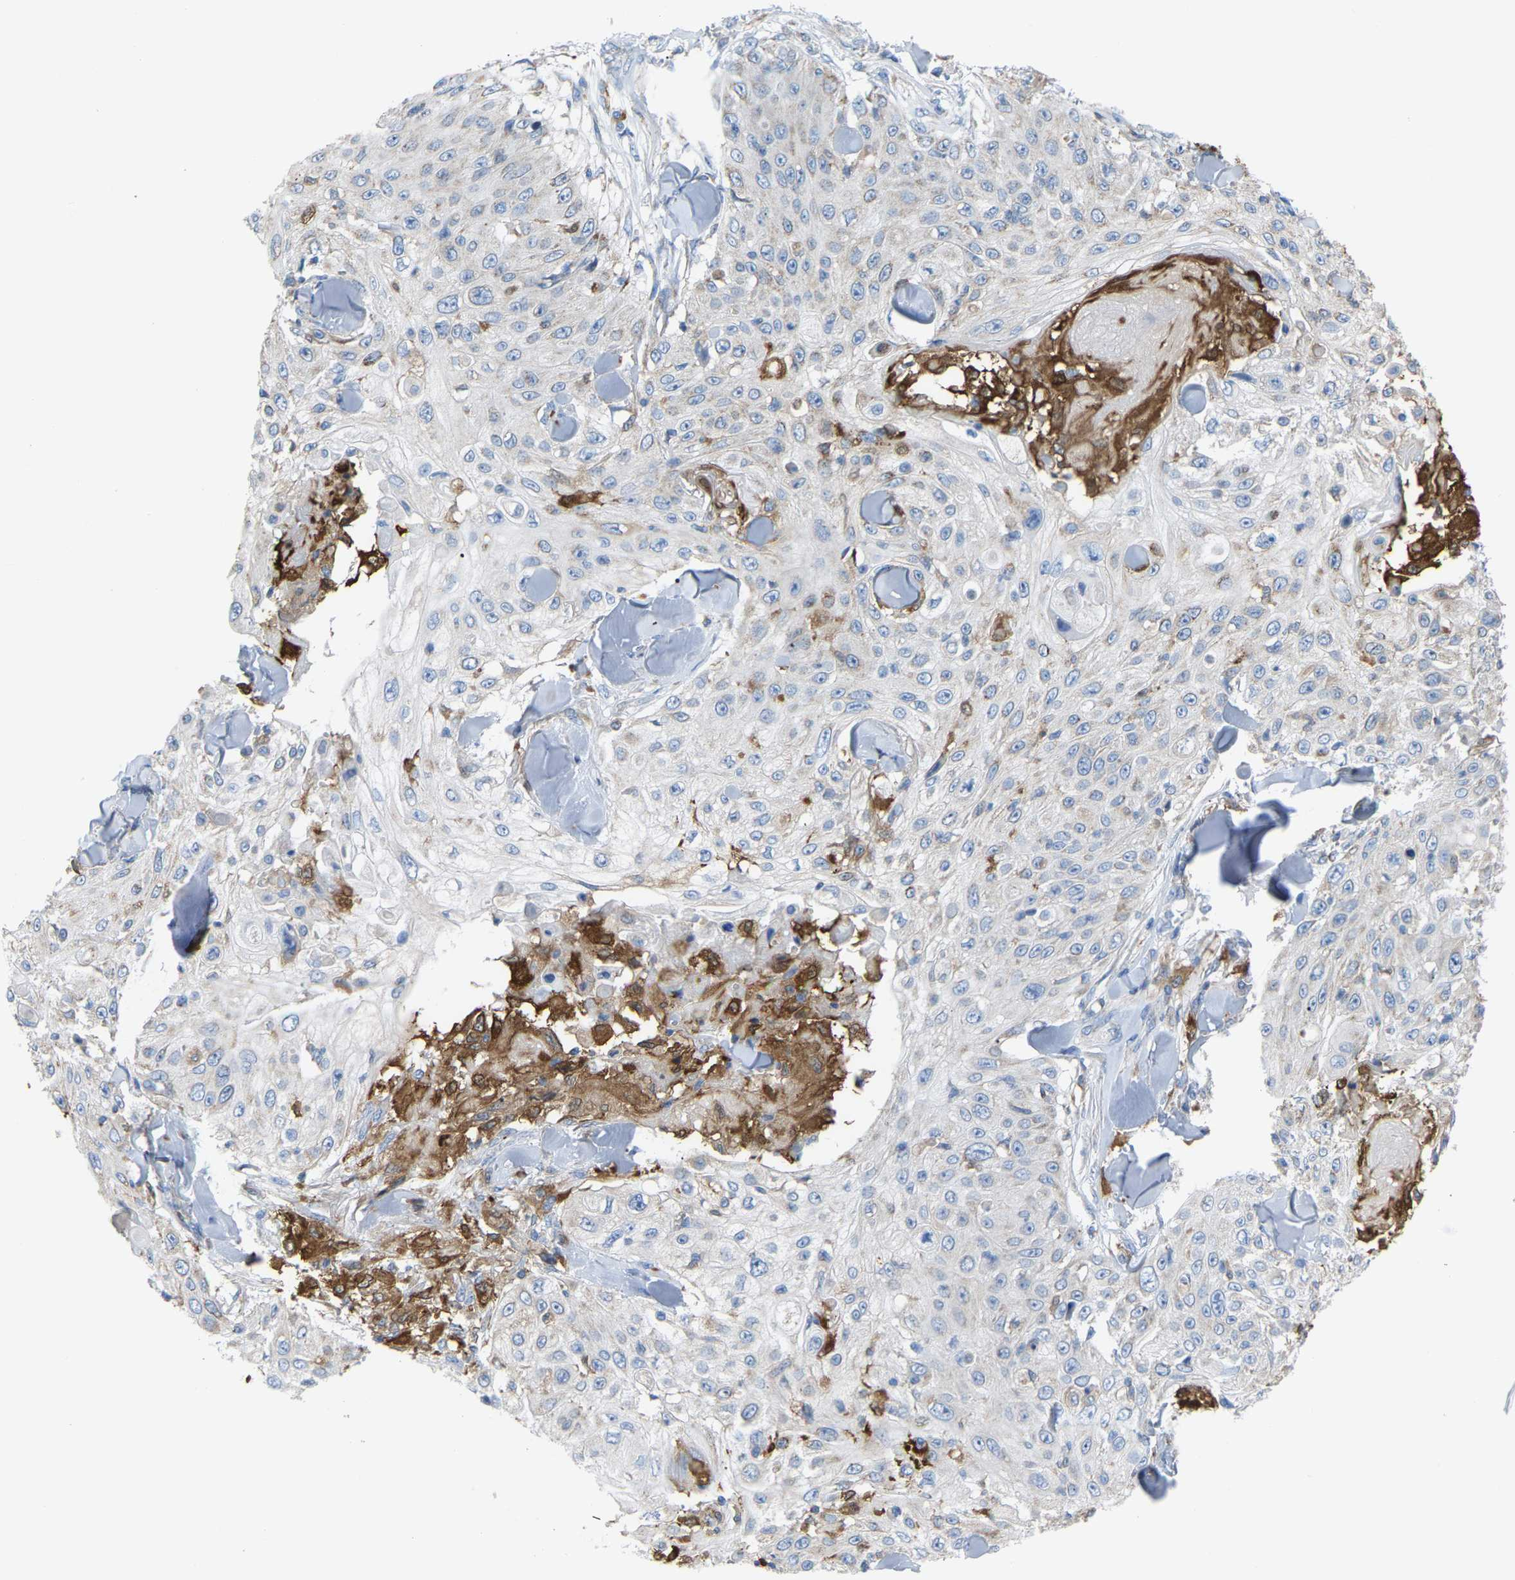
{"staining": {"intensity": "negative", "quantity": "none", "location": "none"}, "tissue": "skin cancer", "cell_type": "Tumor cells", "image_type": "cancer", "snomed": [{"axis": "morphology", "description": "Squamous cell carcinoma, NOS"}, {"axis": "topography", "description": "Skin"}], "caption": "The histopathology image reveals no significant expression in tumor cells of skin cancer (squamous cell carcinoma).", "gene": "CROT", "patient": {"sex": "male", "age": 86}}